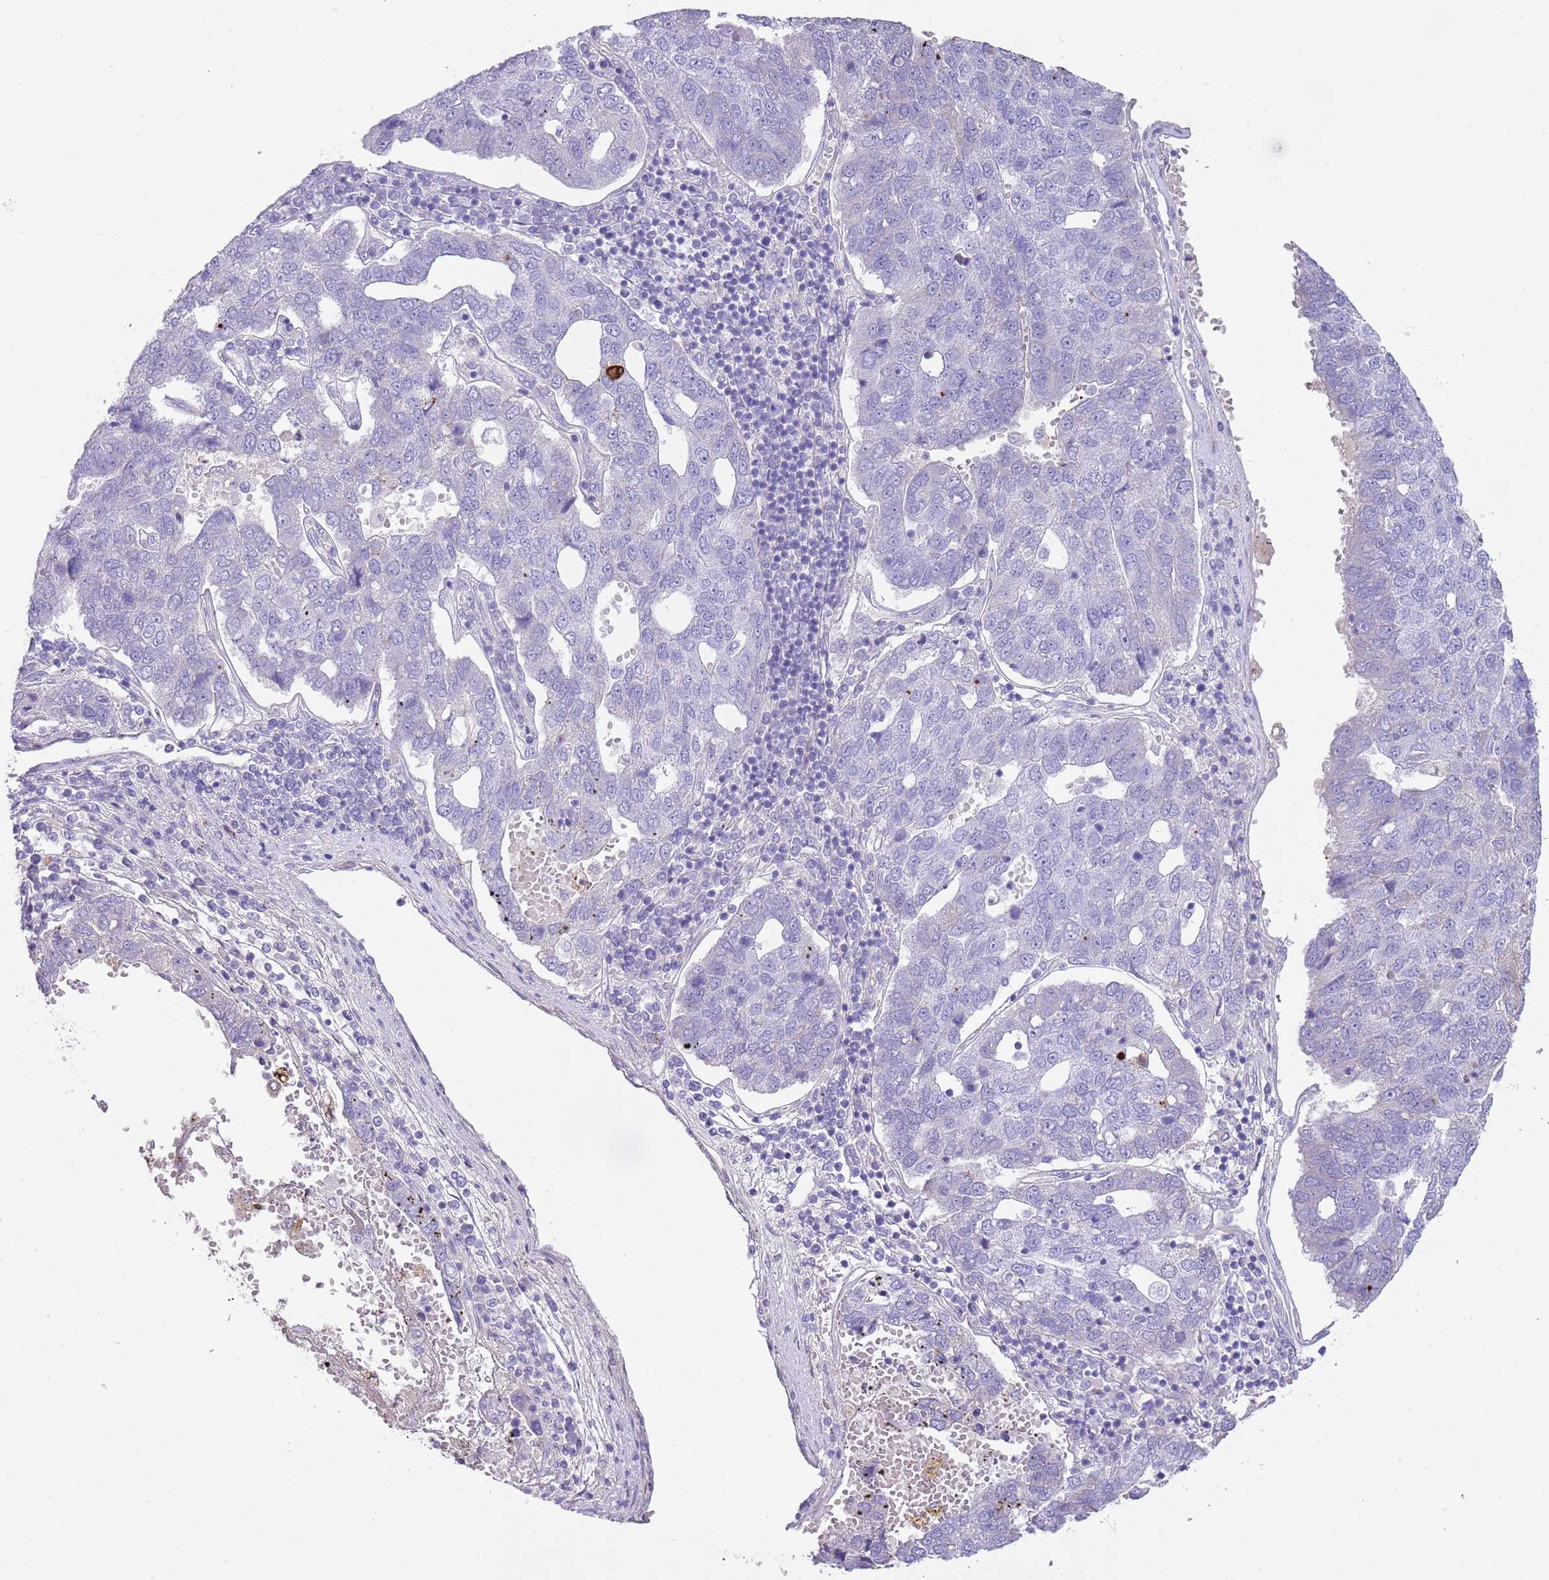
{"staining": {"intensity": "negative", "quantity": "none", "location": "none"}, "tissue": "pancreatic cancer", "cell_type": "Tumor cells", "image_type": "cancer", "snomed": [{"axis": "morphology", "description": "Adenocarcinoma, NOS"}, {"axis": "topography", "description": "Pancreas"}], "caption": "This is an immunohistochemistry photomicrograph of pancreatic cancer. There is no expression in tumor cells.", "gene": "ABHD17C", "patient": {"sex": "female", "age": 61}}